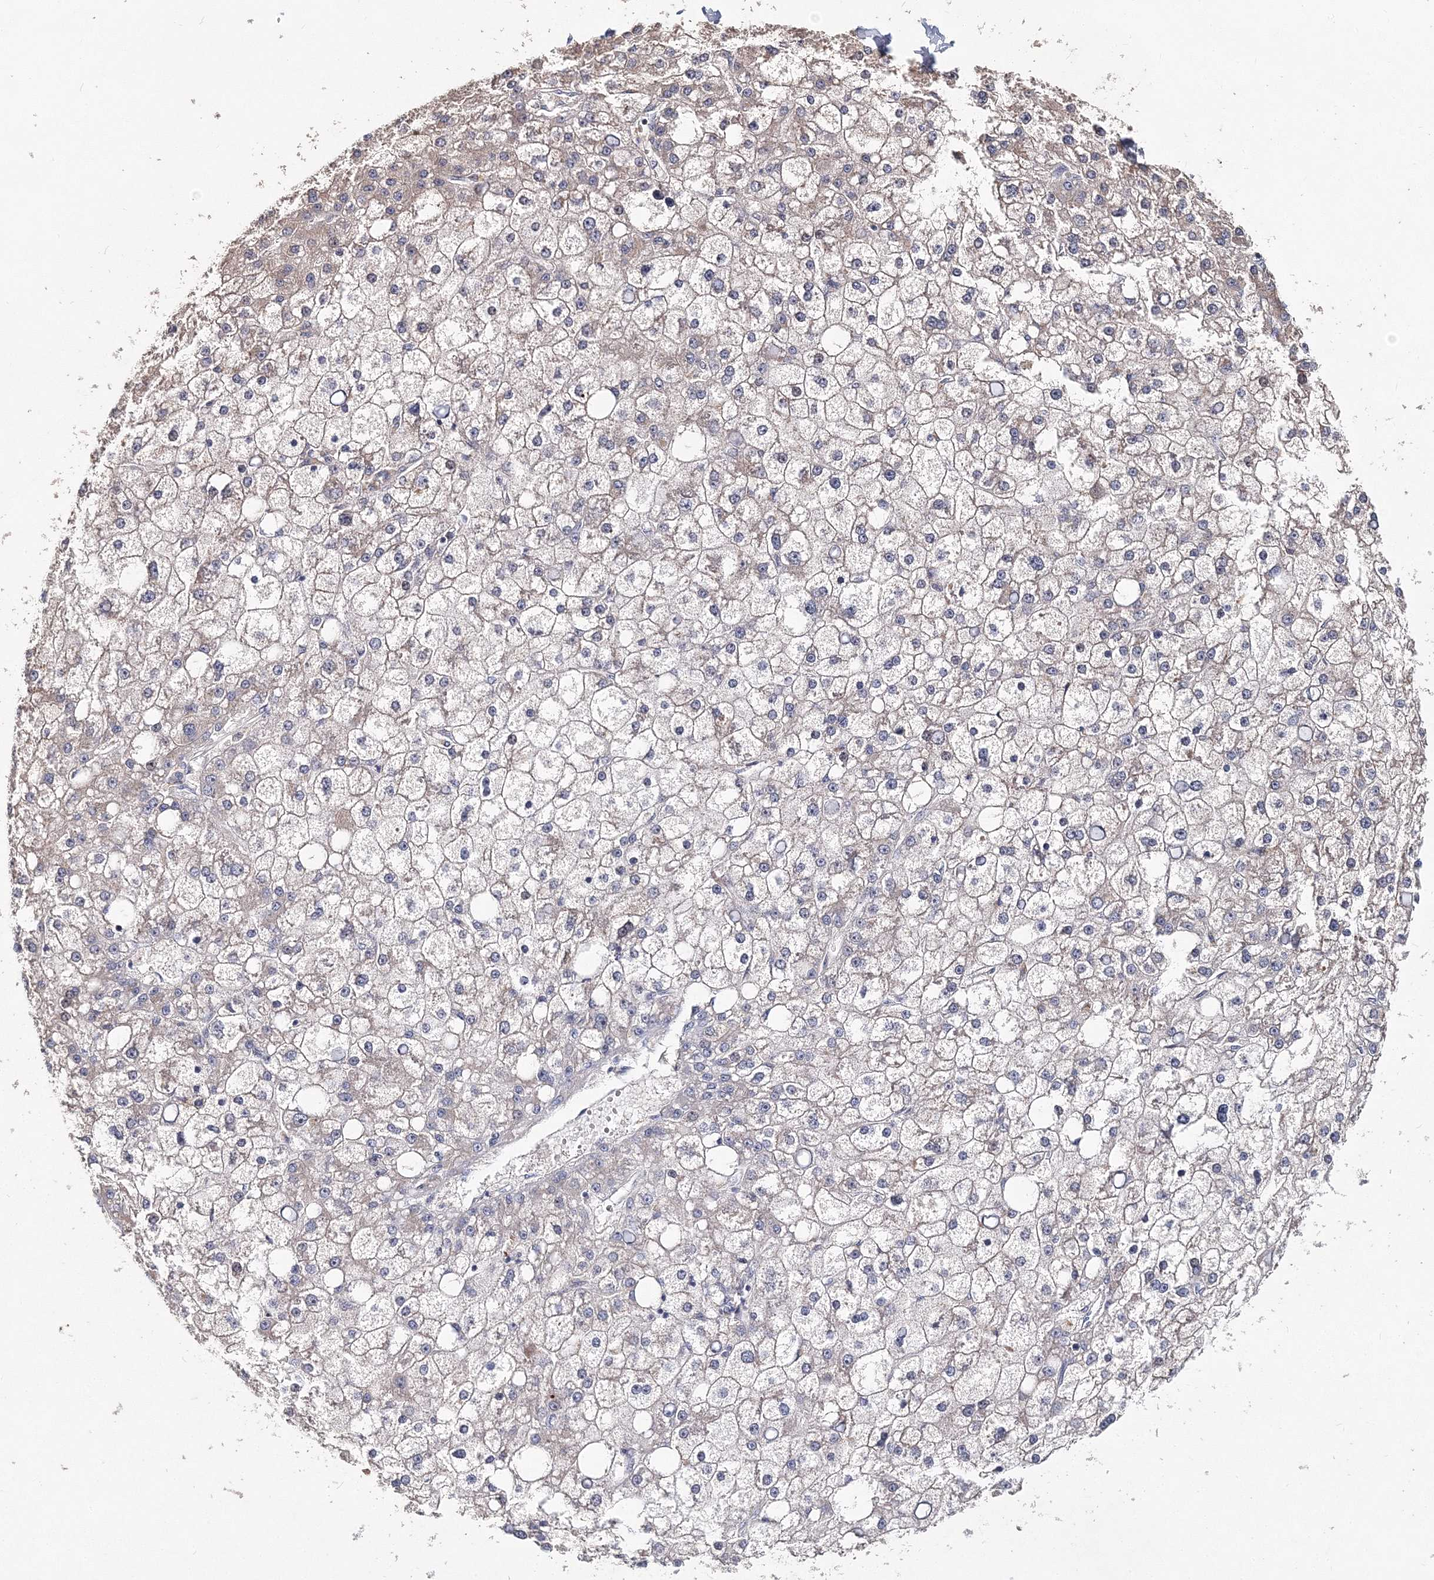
{"staining": {"intensity": "weak", "quantity": "<25%", "location": "cytoplasmic/membranous"}, "tissue": "liver cancer", "cell_type": "Tumor cells", "image_type": "cancer", "snomed": [{"axis": "morphology", "description": "Carcinoma, Hepatocellular, NOS"}, {"axis": "topography", "description": "Liver"}], "caption": "High power microscopy micrograph of an immunohistochemistry (IHC) histopathology image of liver cancer, revealing no significant positivity in tumor cells. (Stains: DAB immunohistochemistry with hematoxylin counter stain, Microscopy: brightfield microscopy at high magnification).", "gene": "GJB5", "patient": {"sex": "male", "age": 67}}